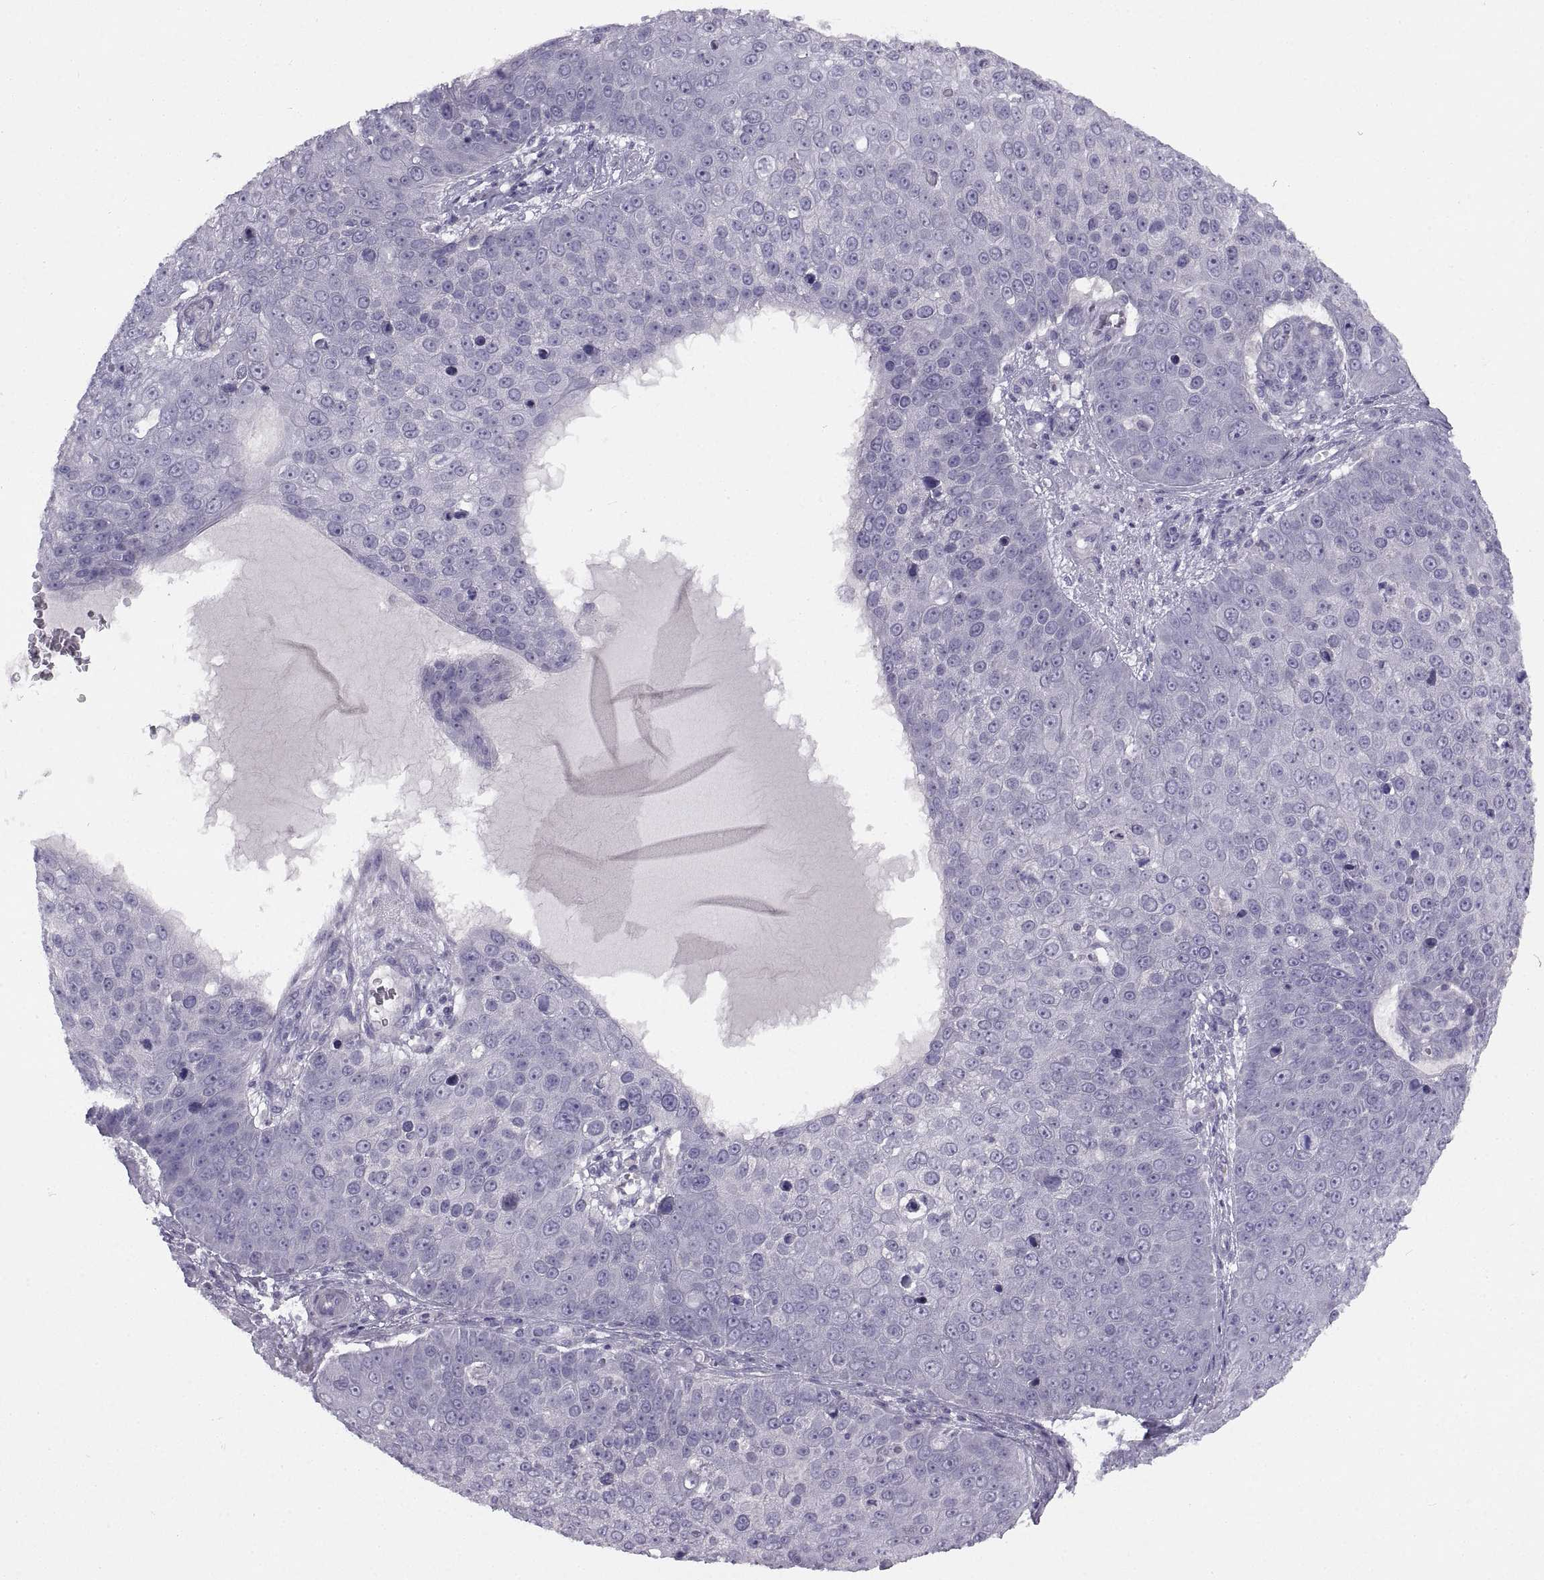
{"staining": {"intensity": "negative", "quantity": "none", "location": "none"}, "tissue": "skin cancer", "cell_type": "Tumor cells", "image_type": "cancer", "snomed": [{"axis": "morphology", "description": "Squamous cell carcinoma, NOS"}, {"axis": "topography", "description": "Skin"}], "caption": "Protein analysis of skin cancer (squamous cell carcinoma) demonstrates no significant expression in tumor cells. Nuclei are stained in blue.", "gene": "BSPH1", "patient": {"sex": "male", "age": 71}}